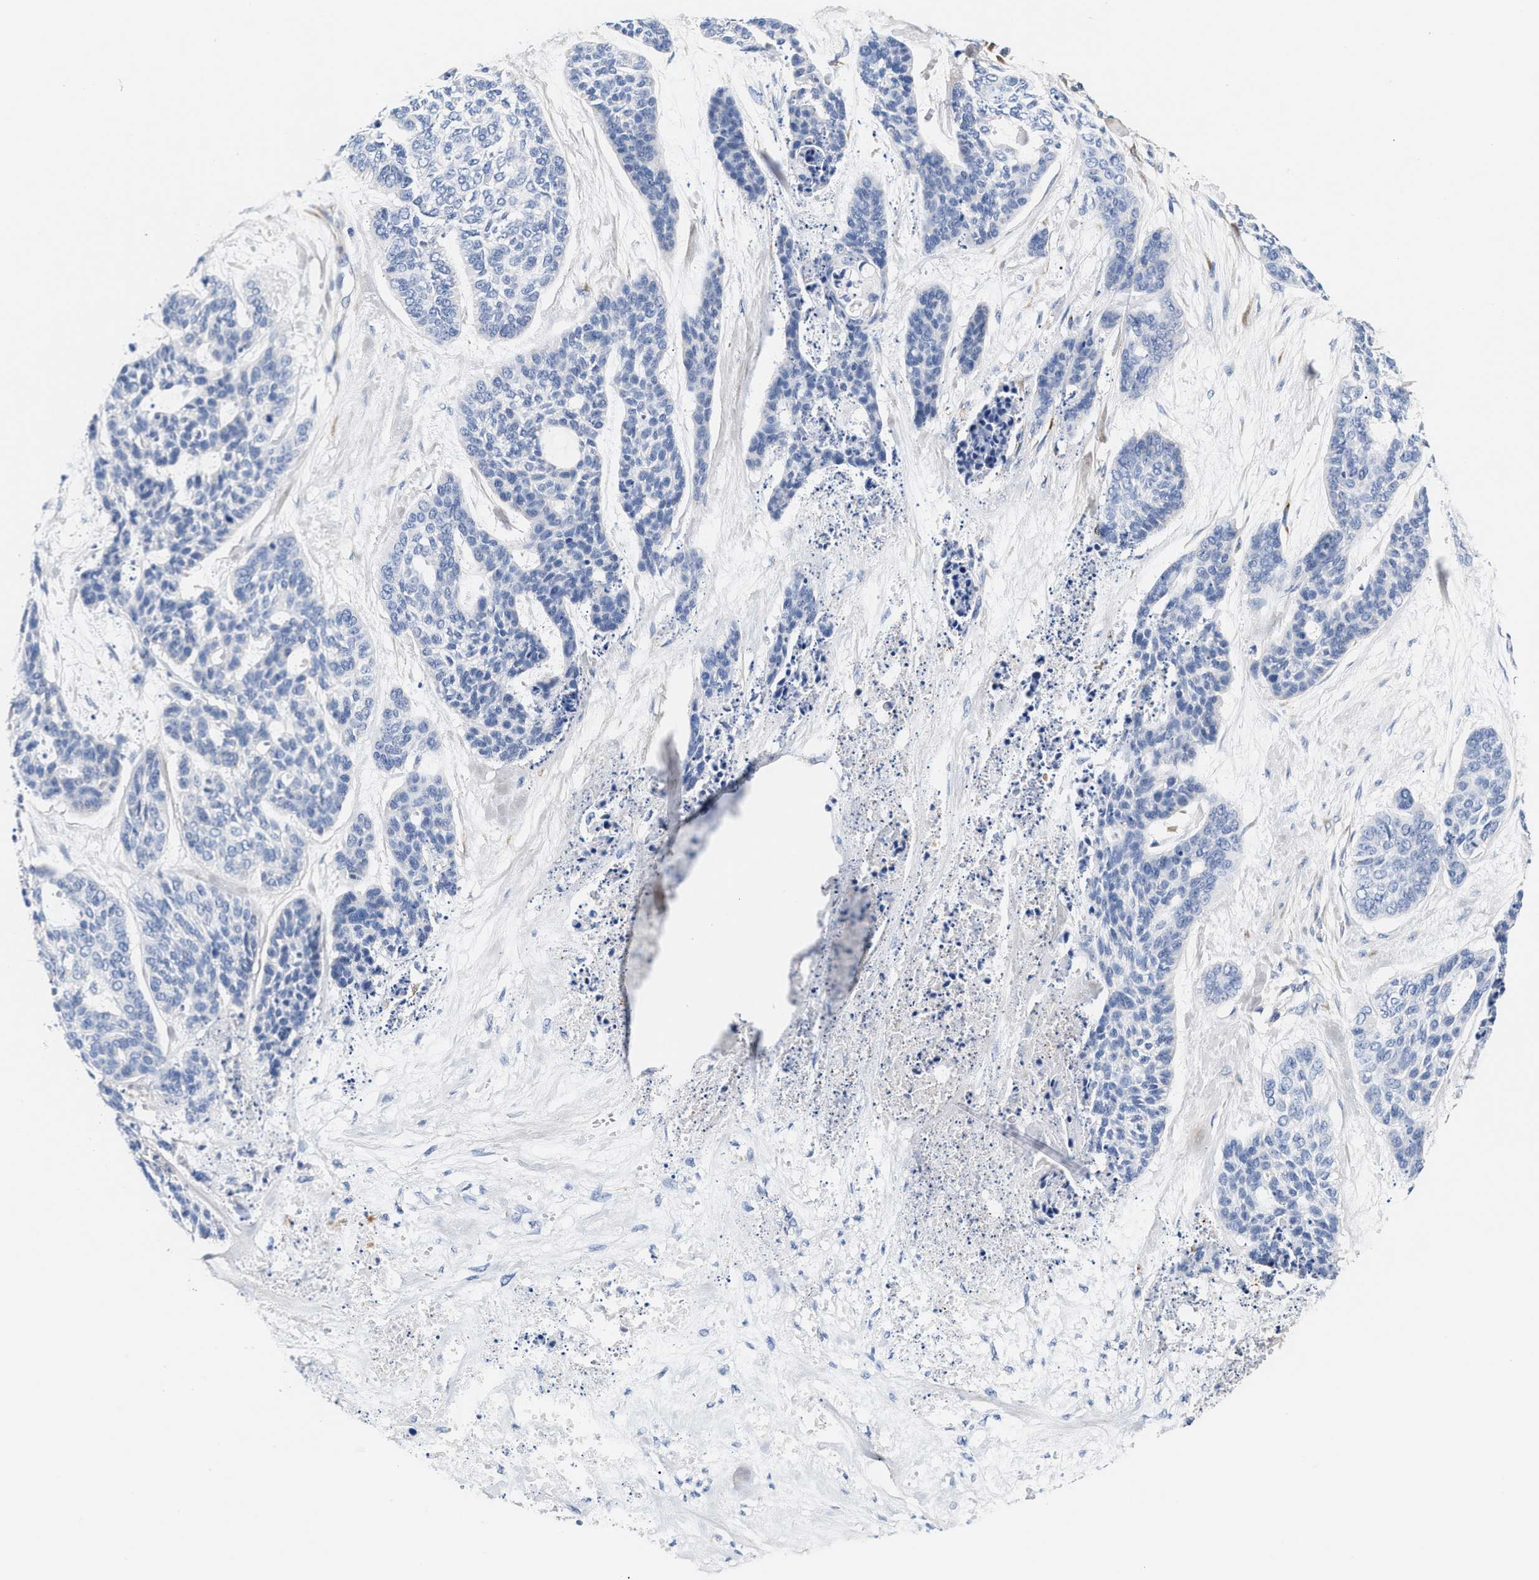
{"staining": {"intensity": "negative", "quantity": "none", "location": "none"}, "tissue": "skin cancer", "cell_type": "Tumor cells", "image_type": "cancer", "snomed": [{"axis": "morphology", "description": "Basal cell carcinoma"}, {"axis": "topography", "description": "Skin"}], "caption": "The immunohistochemistry (IHC) photomicrograph has no significant expression in tumor cells of skin cancer (basal cell carcinoma) tissue. (Stains: DAB (3,3'-diaminobenzidine) IHC with hematoxylin counter stain, Microscopy: brightfield microscopy at high magnification).", "gene": "ACTL7B", "patient": {"sex": "female", "age": 64}}